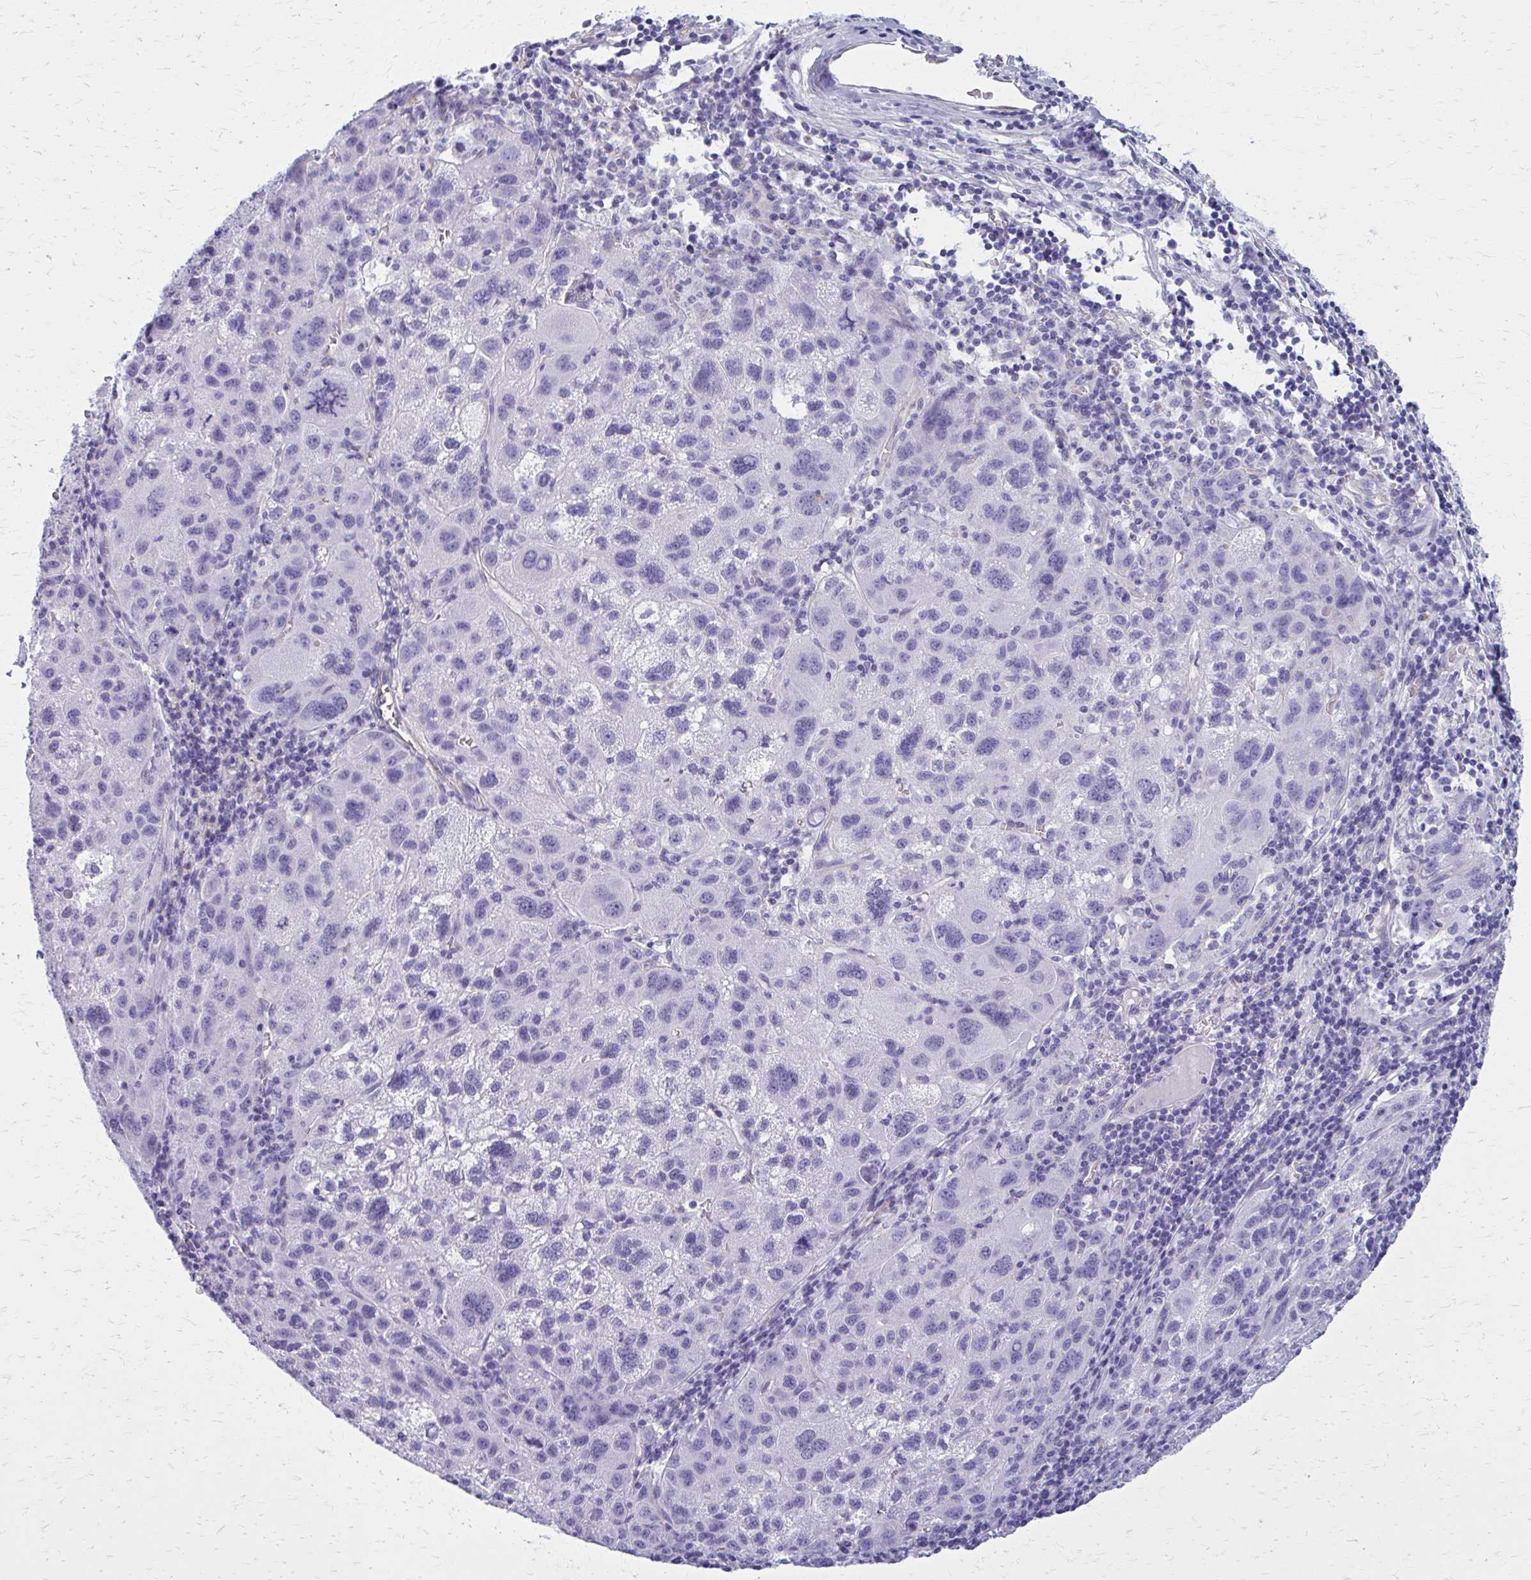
{"staining": {"intensity": "negative", "quantity": "none", "location": "none"}, "tissue": "liver cancer", "cell_type": "Tumor cells", "image_type": "cancer", "snomed": [{"axis": "morphology", "description": "Carcinoma, Hepatocellular, NOS"}, {"axis": "topography", "description": "Liver"}], "caption": "This is an IHC photomicrograph of human liver hepatocellular carcinoma. There is no positivity in tumor cells.", "gene": "GFAP", "patient": {"sex": "female", "age": 77}}